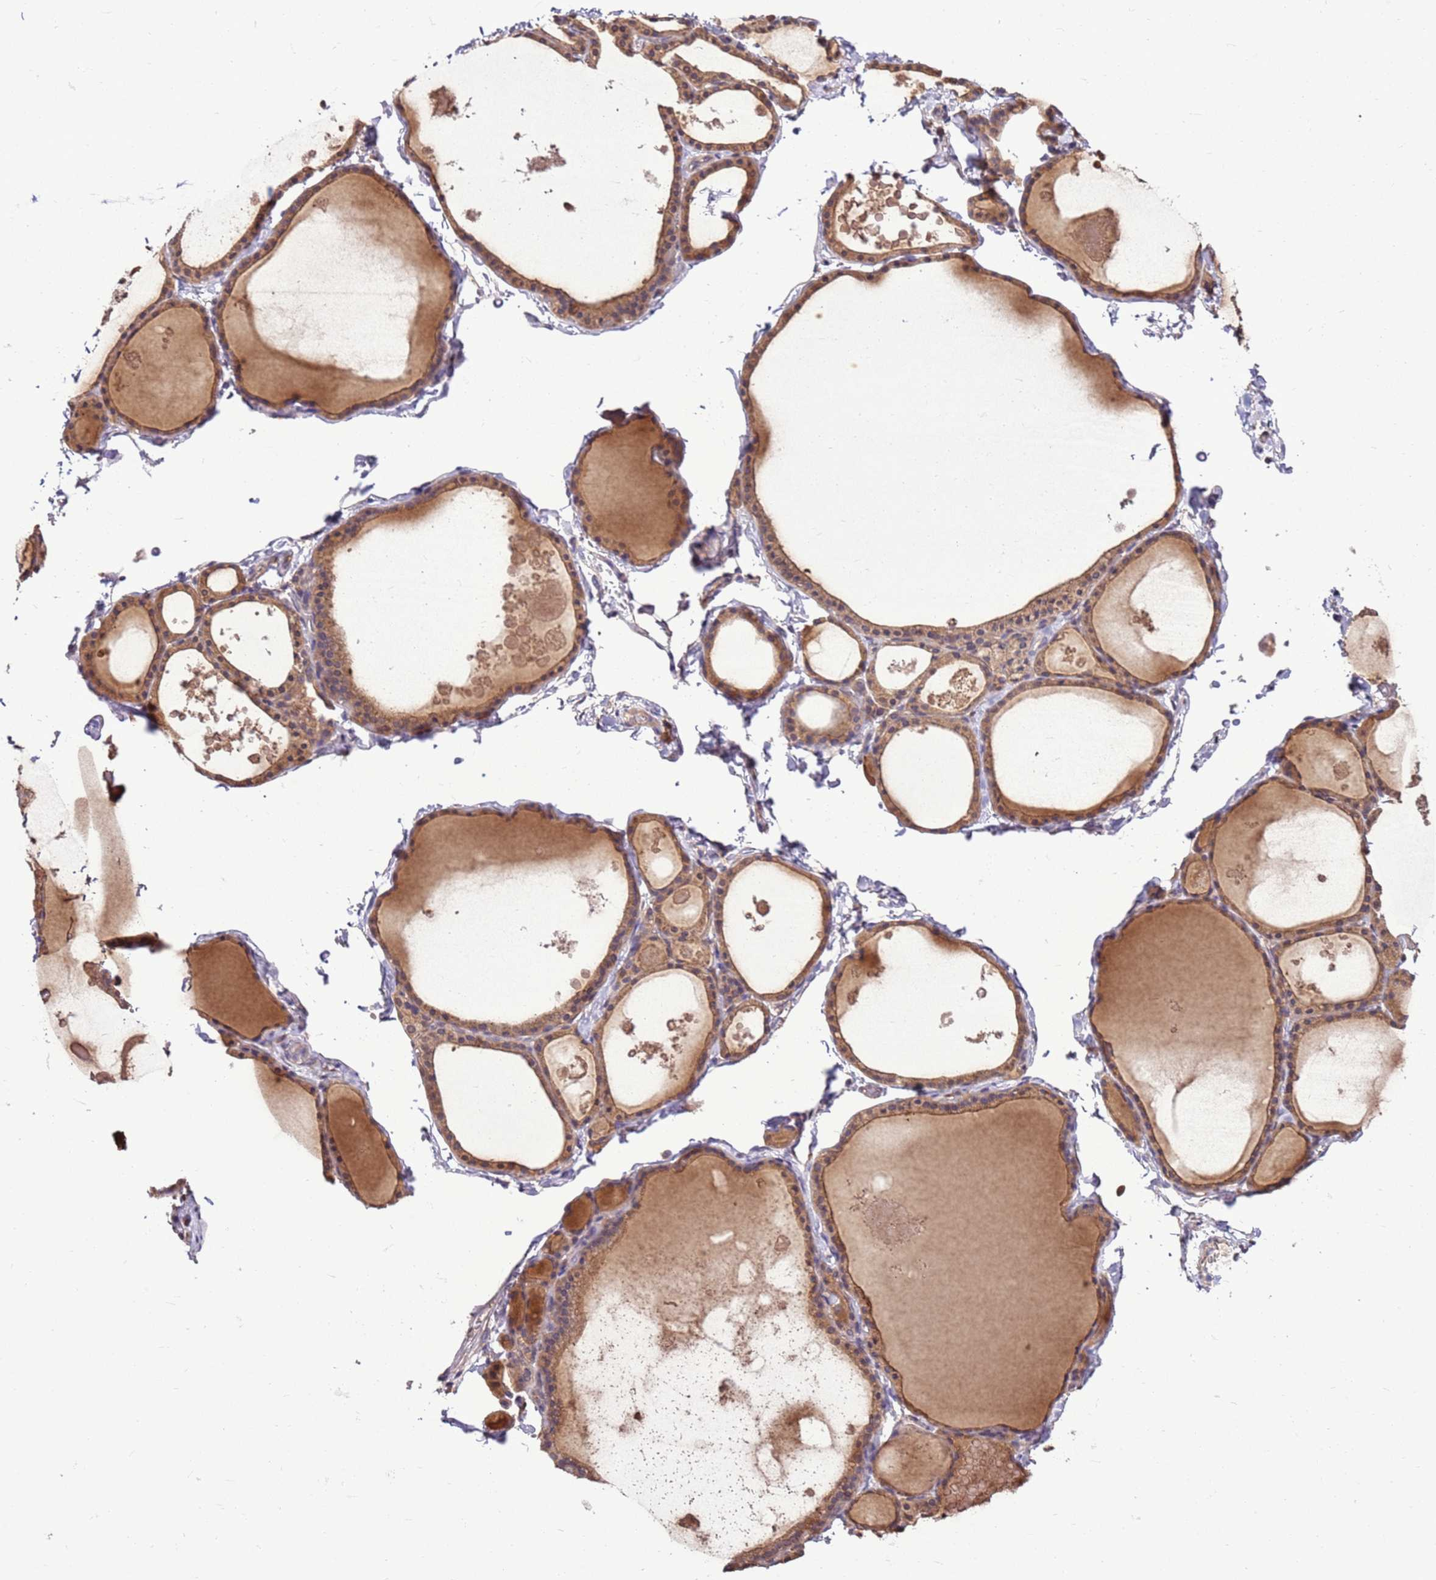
{"staining": {"intensity": "moderate", "quantity": ">75%", "location": "cytoplasmic/membranous"}, "tissue": "thyroid gland", "cell_type": "Glandular cells", "image_type": "normal", "snomed": [{"axis": "morphology", "description": "Normal tissue, NOS"}, {"axis": "topography", "description": "Thyroid gland"}], "caption": "This image reveals IHC staining of benign human thyroid gland, with medium moderate cytoplasmic/membranous positivity in about >75% of glandular cells.", "gene": "BBS5", "patient": {"sex": "male", "age": 56}}